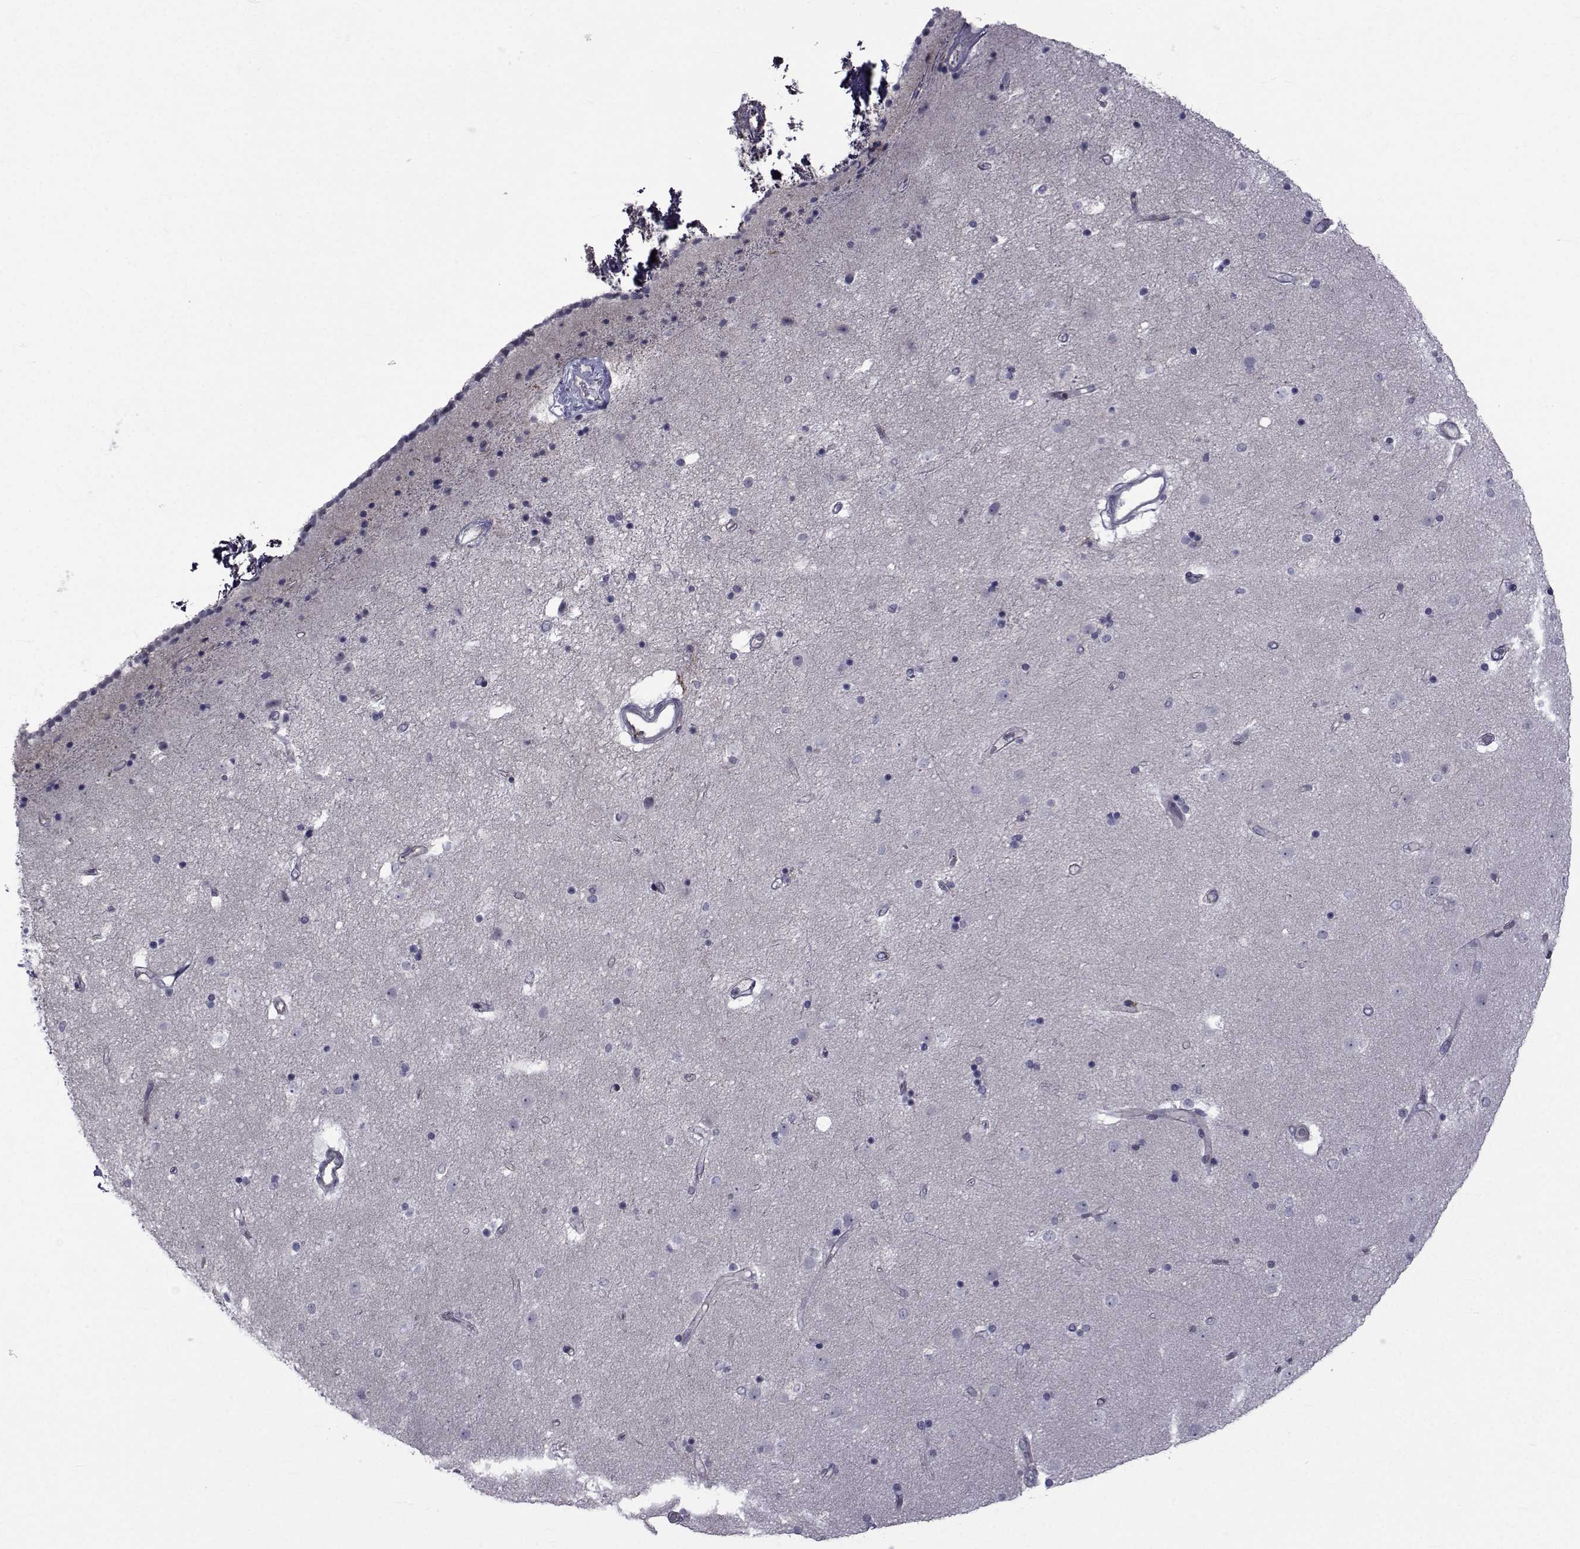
{"staining": {"intensity": "negative", "quantity": "none", "location": "none"}, "tissue": "caudate", "cell_type": "Glial cells", "image_type": "normal", "snomed": [{"axis": "morphology", "description": "Normal tissue, NOS"}, {"axis": "topography", "description": "Lateral ventricle wall"}], "caption": "Glial cells are negative for brown protein staining in unremarkable caudate. The staining was performed using DAB to visualize the protein expression in brown, while the nuclei were stained in blue with hematoxylin (Magnification: 20x).", "gene": "SLC30A10", "patient": {"sex": "female", "age": 71}}